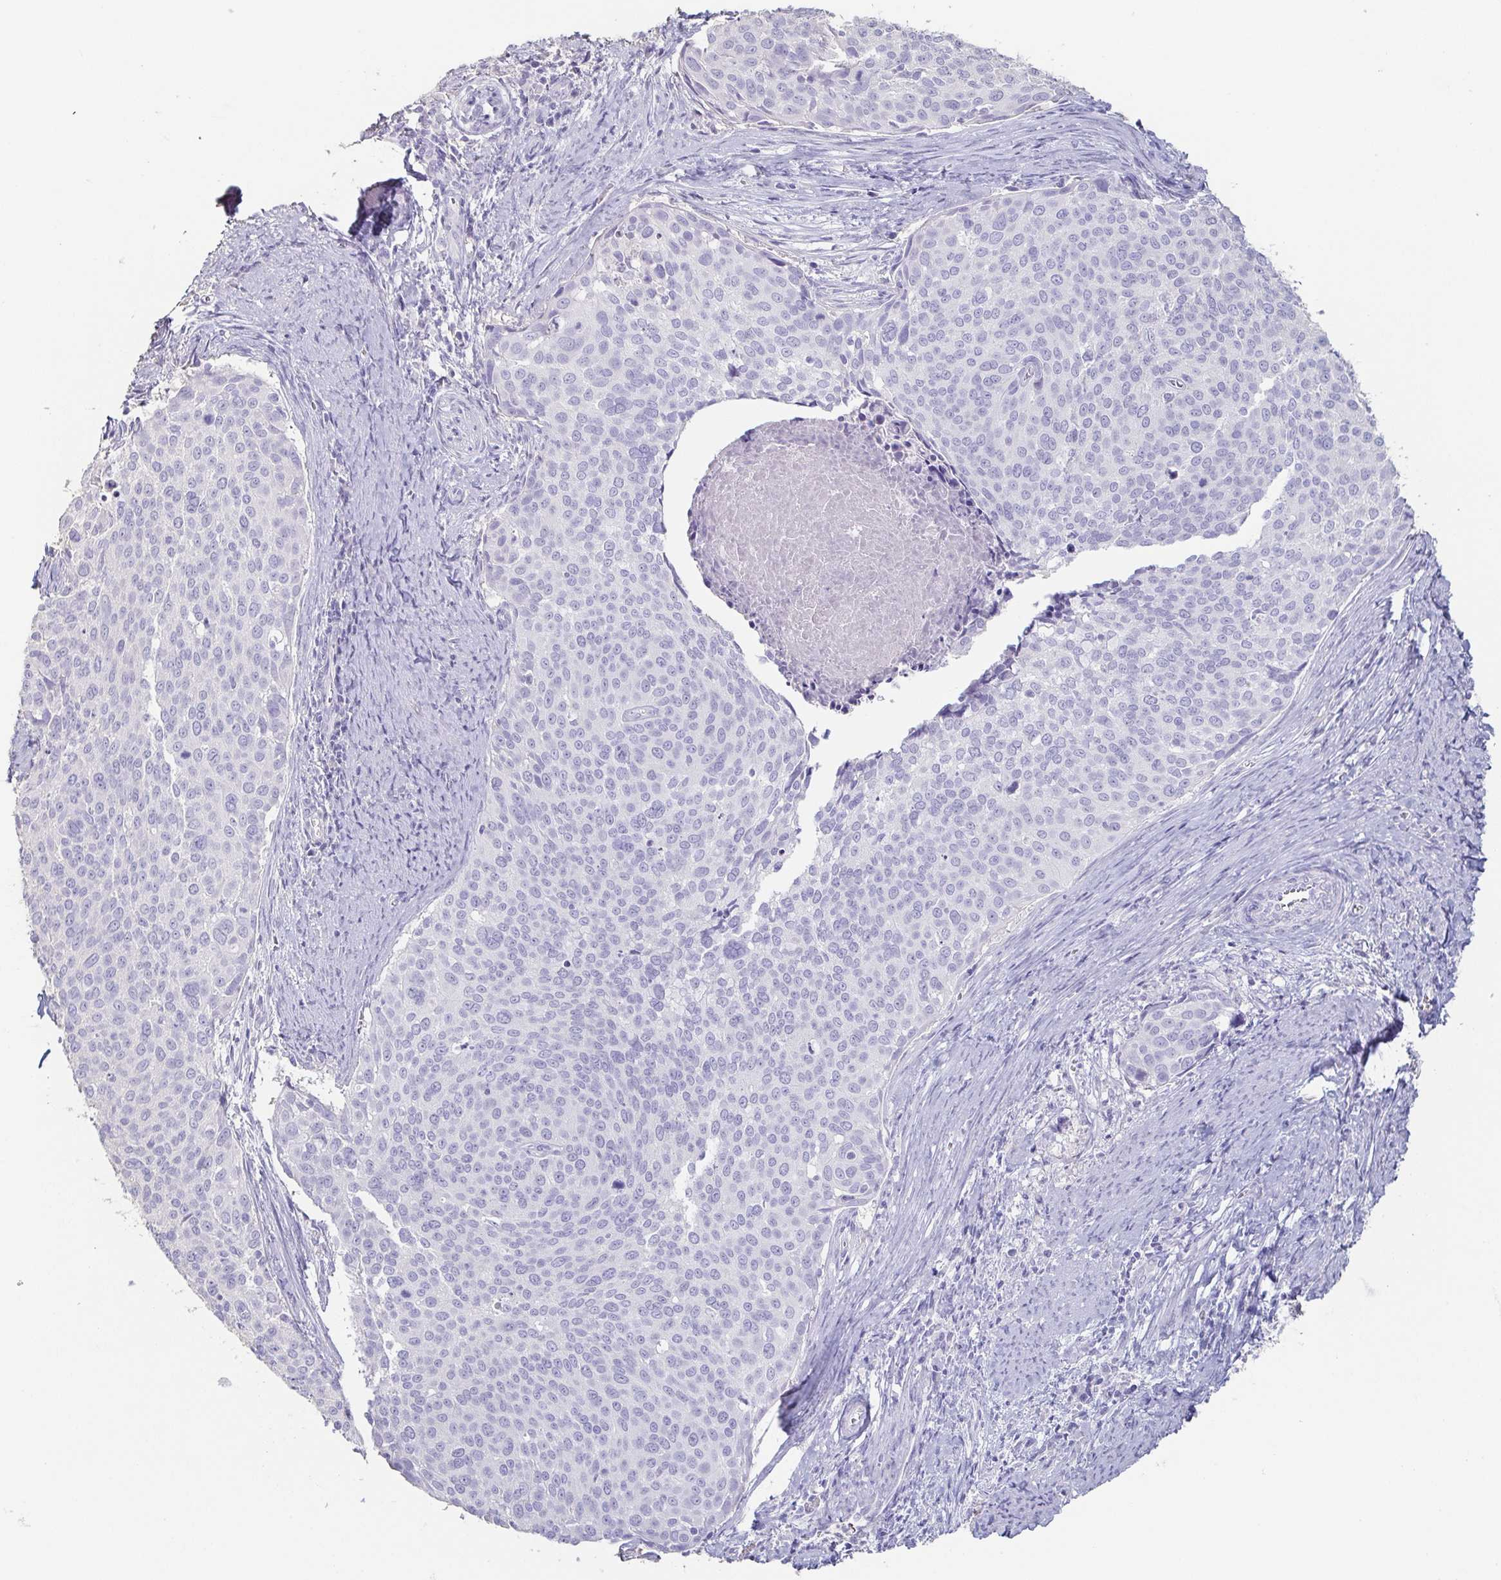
{"staining": {"intensity": "negative", "quantity": "none", "location": "none"}, "tissue": "cervical cancer", "cell_type": "Tumor cells", "image_type": "cancer", "snomed": [{"axis": "morphology", "description": "Squamous cell carcinoma, NOS"}, {"axis": "topography", "description": "Cervix"}], "caption": "DAB immunohistochemical staining of cervical cancer (squamous cell carcinoma) shows no significant positivity in tumor cells.", "gene": "BPIFA2", "patient": {"sex": "female", "age": 39}}